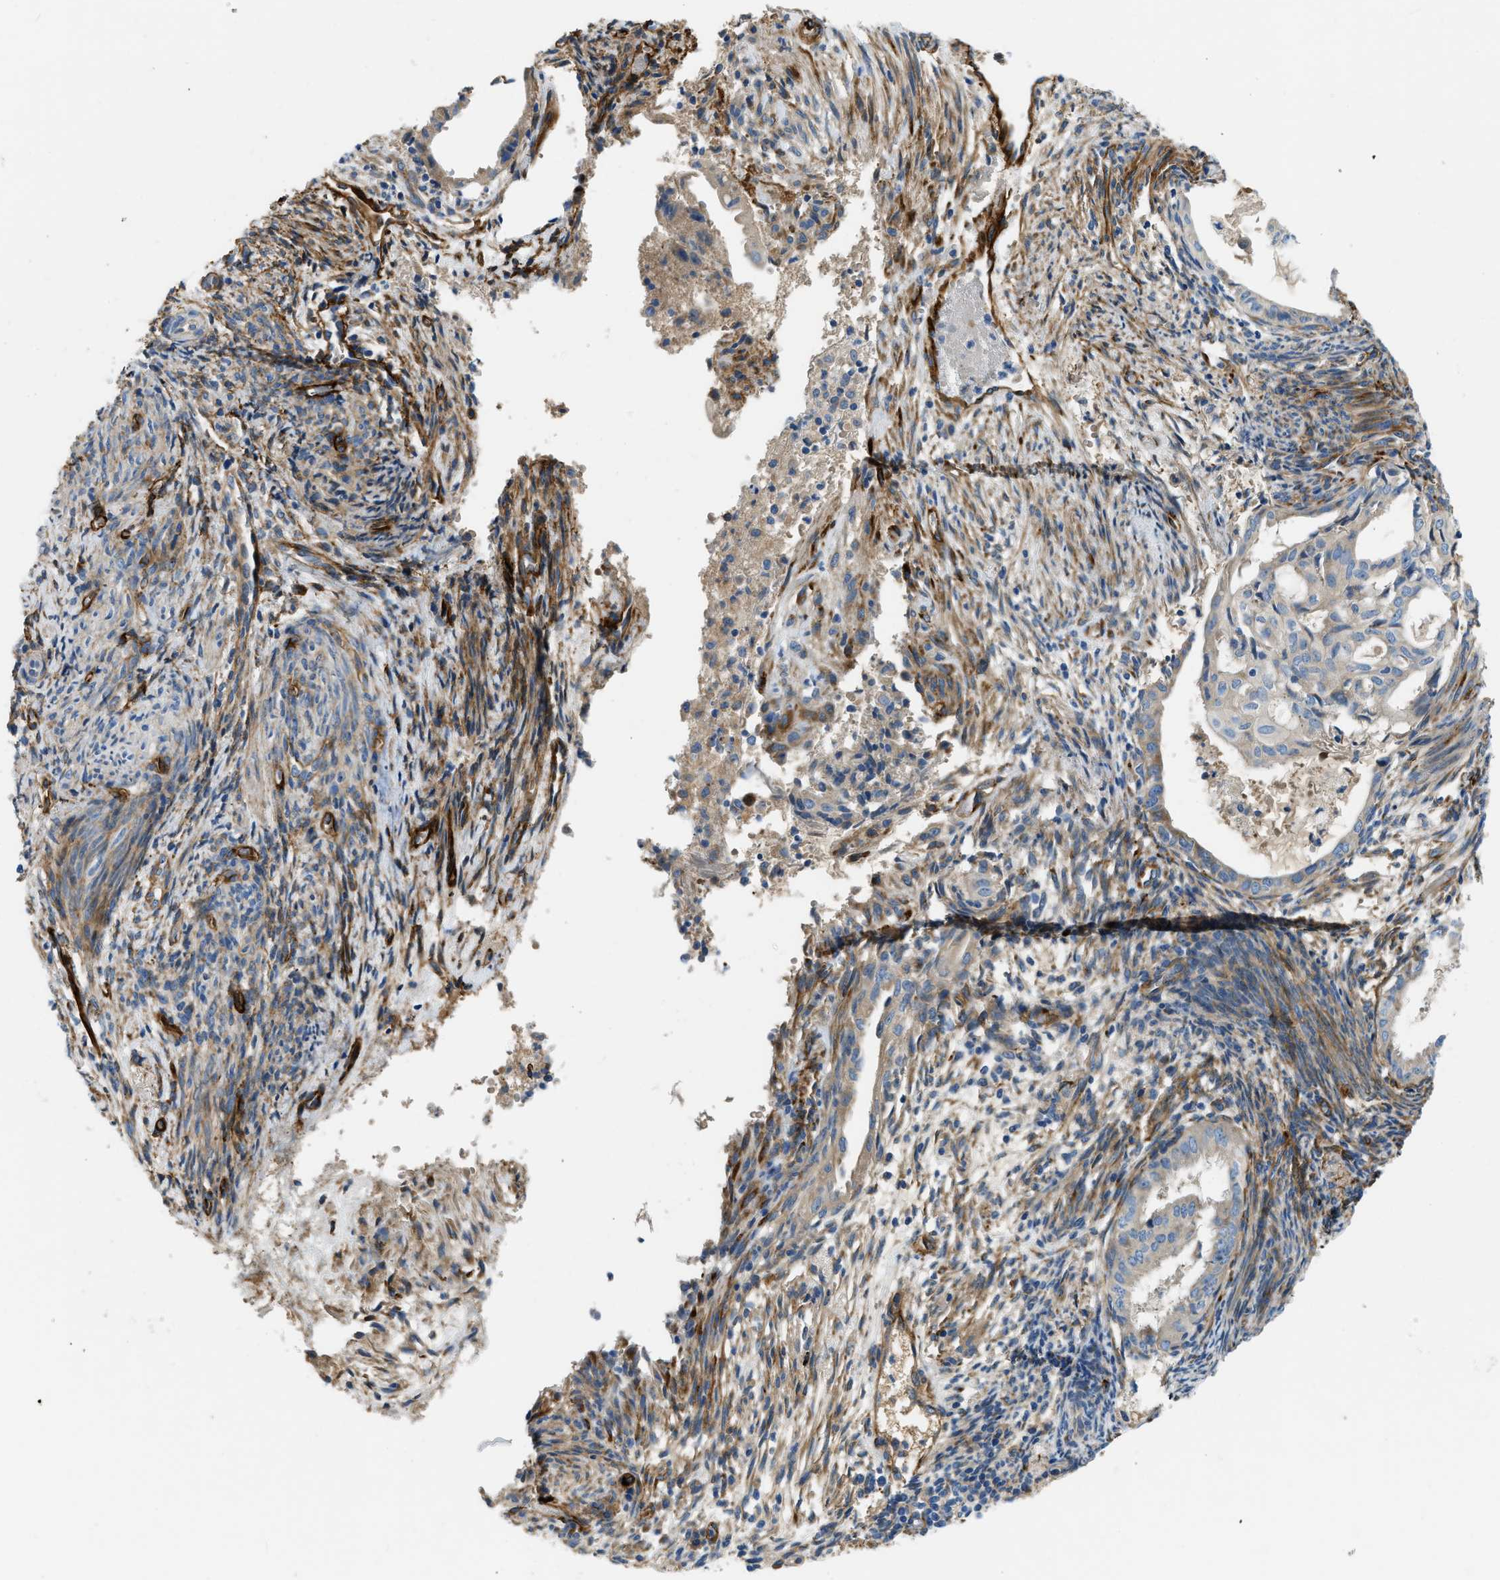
{"staining": {"intensity": "moderate", "quantity": "<25%", "location": "cytoplasmic/membranous"}, "tissue": "endometrial cancer", "cell_type": "Tumor cells", "image_type": "cancer", "snomed": [{"axis": "morphology", "description": "Adenocarcinoma, NOS"}, {"axis": "topography", "description": "Endometrium"}], "caption": "IHC staining of adenocarcinoma (endometrial), which shows low levels of moderate cytoplasmic/membranous positivity in about <25% of tumor cells indicating moderate cytoplasmic/membranous protein expression. The staining was performed using DAB (3,3'-diaminobenzidine) (brown) for protein detection and nuclei were counterstained in hematoxylin (blue).", "gene": "COL15A1", "patient": {"sex": "female", "age": 58}}